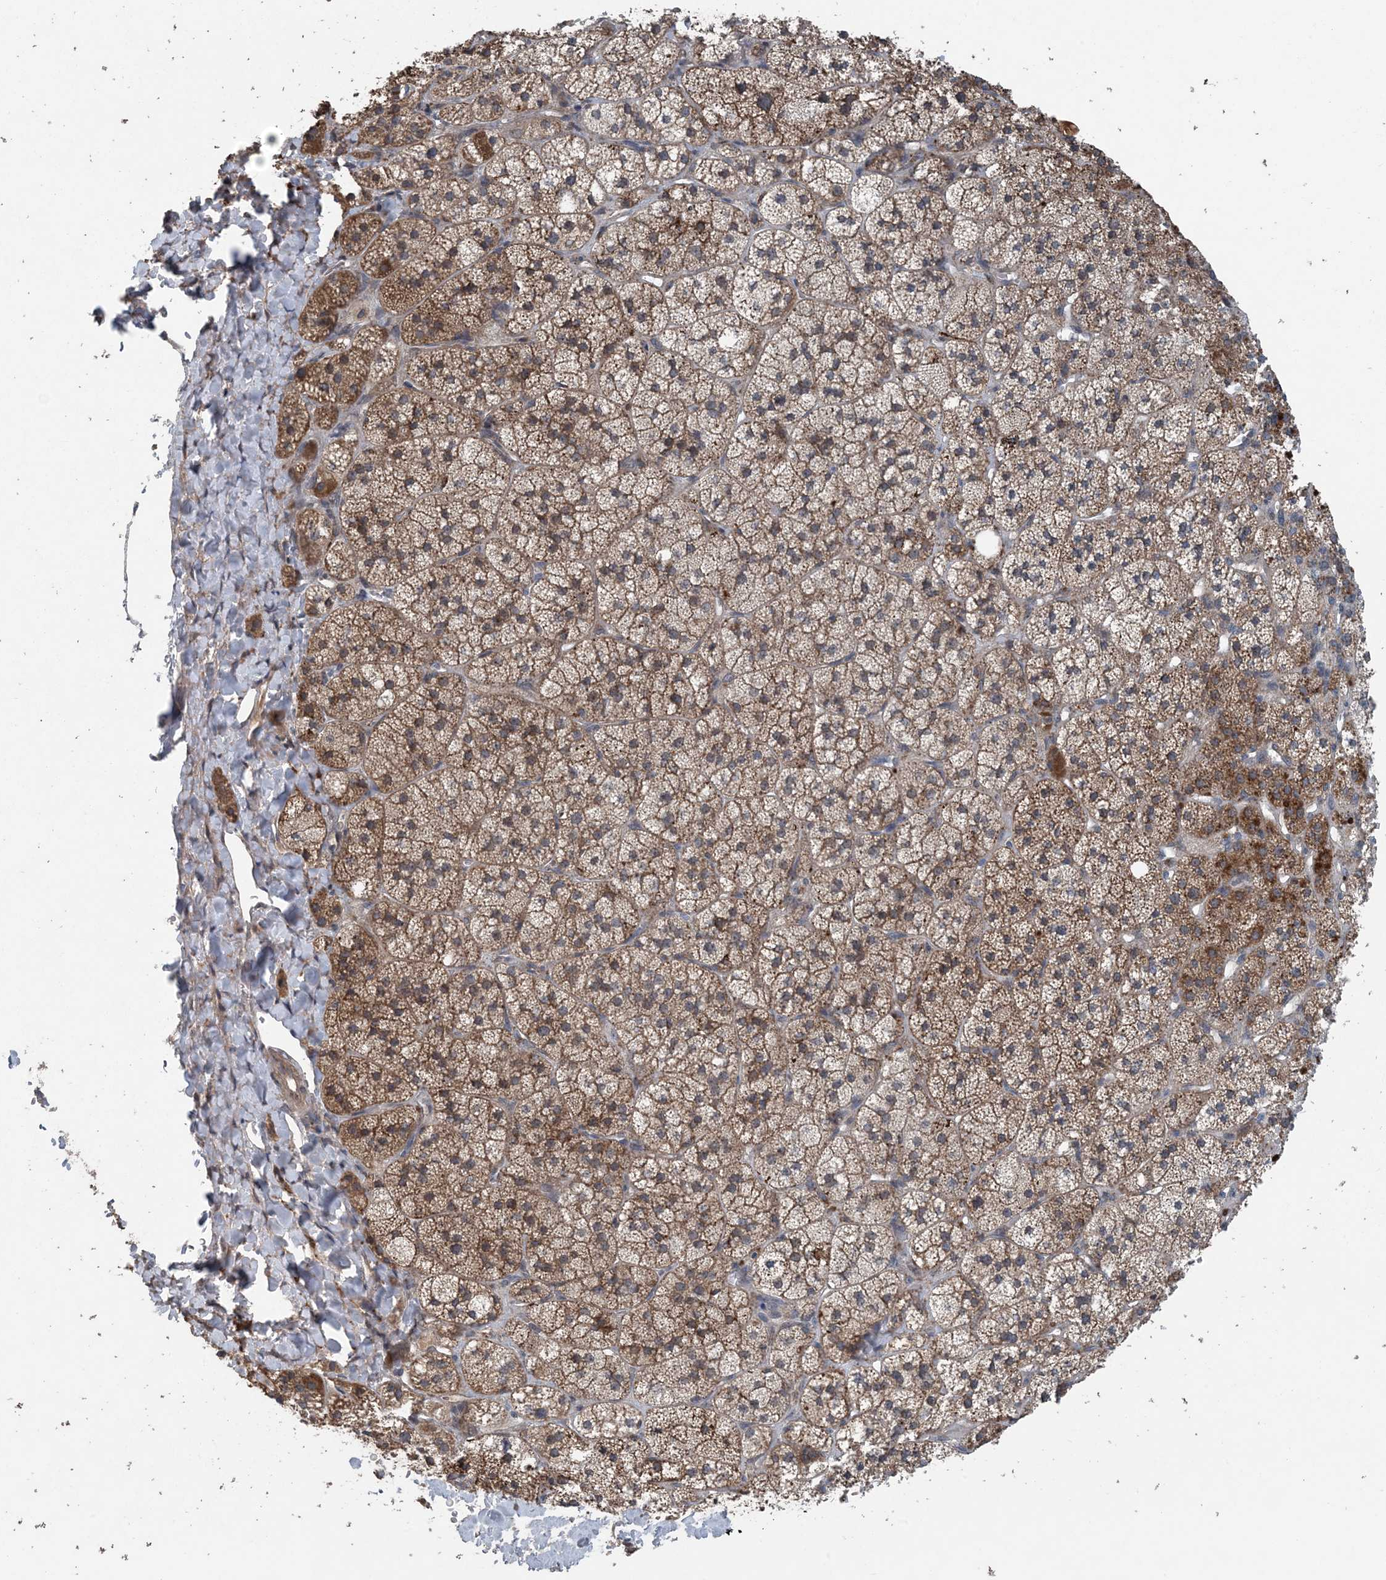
{"staining": {"intensity": "strong", "quantity": "25%-75%", "location": "cytoplasmic/membranous"}, "tissue": "adrenal gland", "cell_type": "Glandular cells", "image_type": "normal", "snomed": [{"axis": "morphology", "description": "Normal tissue, NOS"}, {"axis": "topography", "description": "Adrenal gland"}], "caption": "IHC of normal adrenal gland reveals high levels of strong cytoplasmic/membranous positivity in about 25%-75% of glandular cells. (IHC, brightfield microscopy, high magnification).", "gene": "MYO9B", "patient": {"sex": "male", "age": 61}}